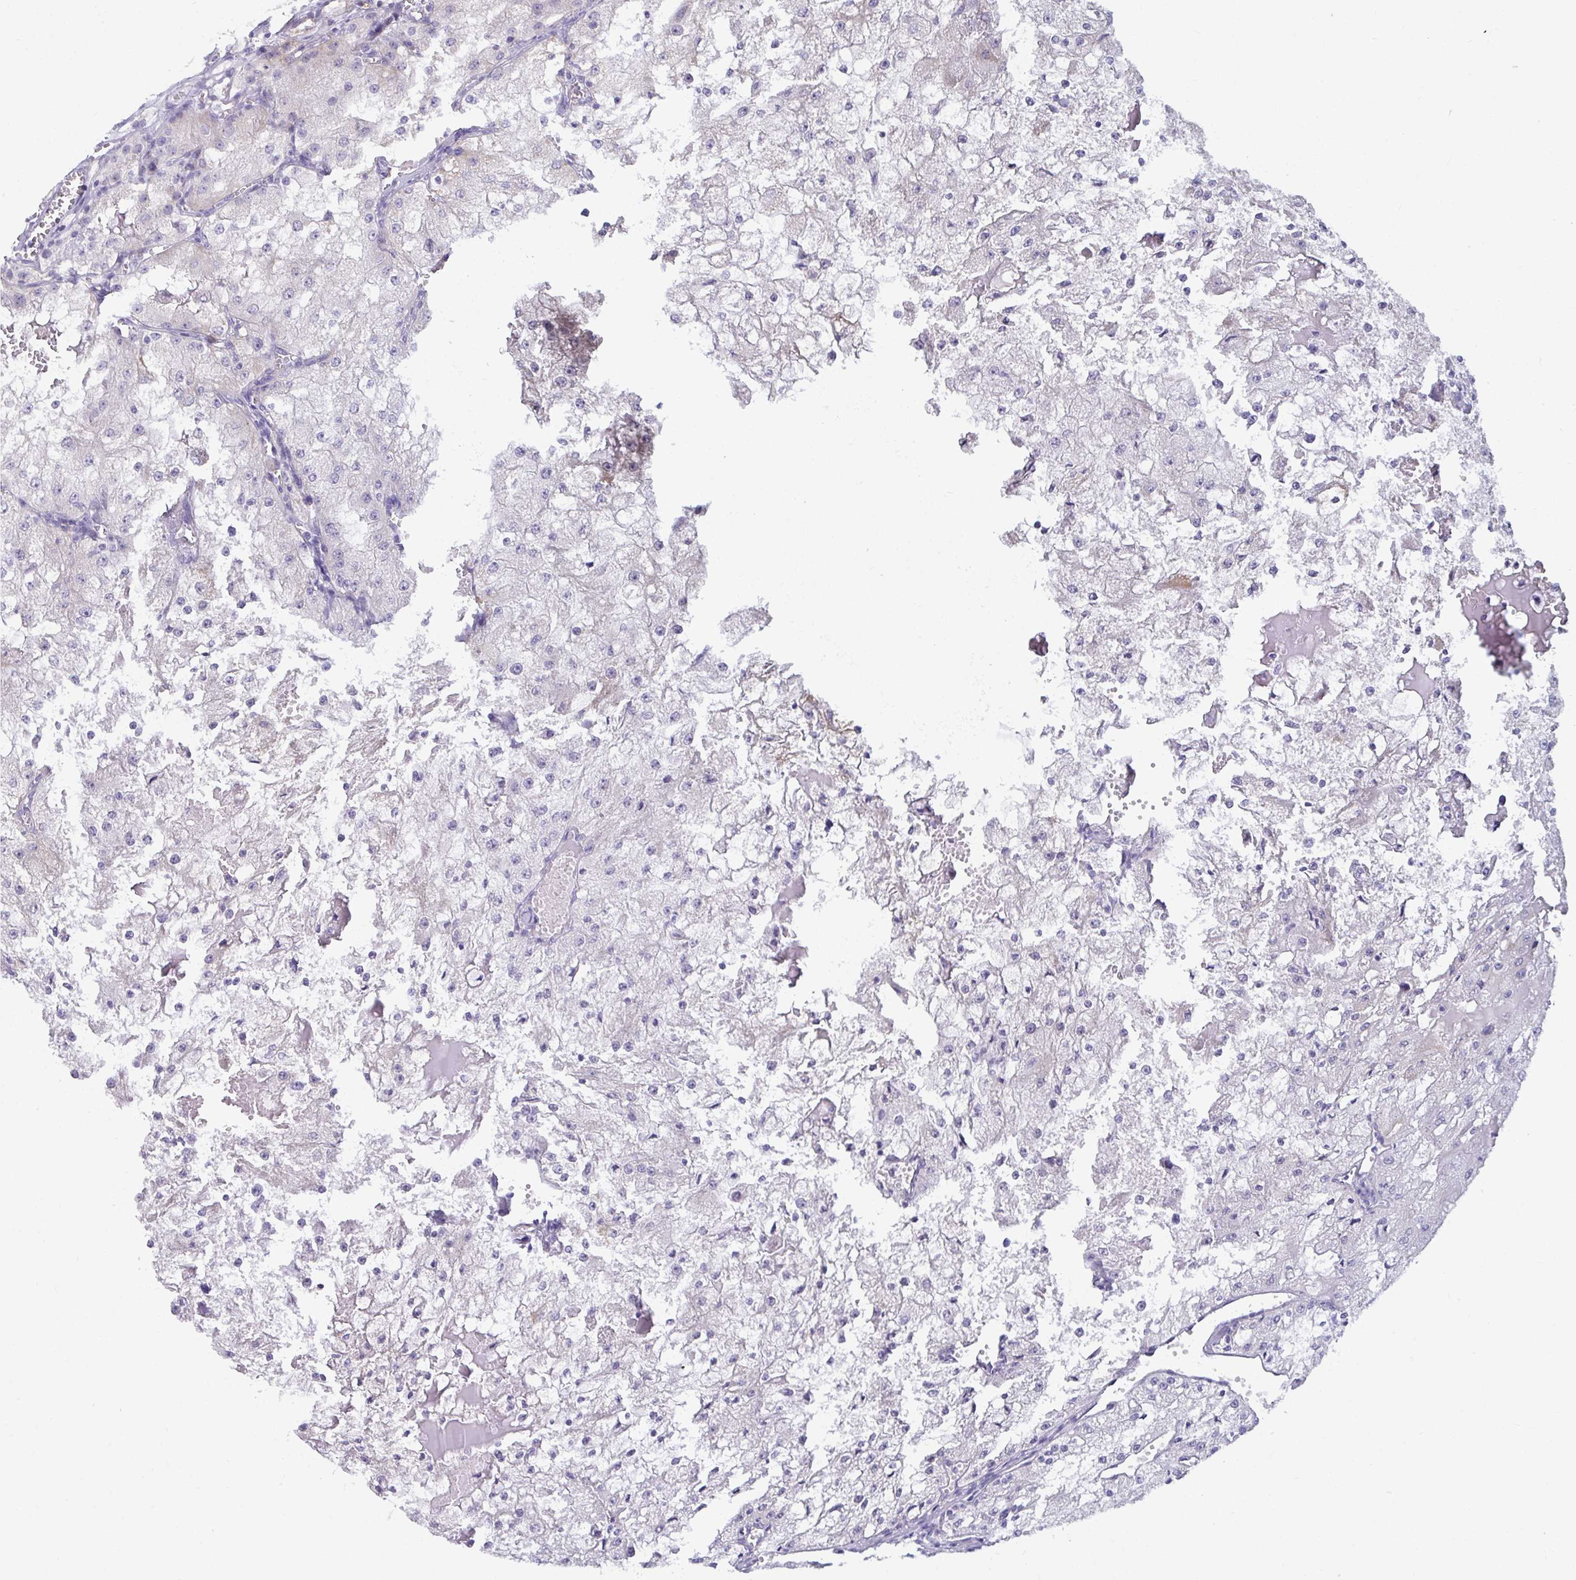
{"staining": {"intensity": "negative", "quantity": "none", "location": "none"}, "tissue": "renal cancer", "cell_type": "Tumor cells", "image_type": "cancer", "snomed": [{"axis": "morphology", "description": "Adenocarcinoma, NOS"}, {"axis": "topography", "description": "Kidney"}], "caption": "This is an immunohistochemistry image of renal cancer. There is no expression in tumor cells.", "gene": "SEMA6B", "patient": {"sex": "female", "age": 74}}